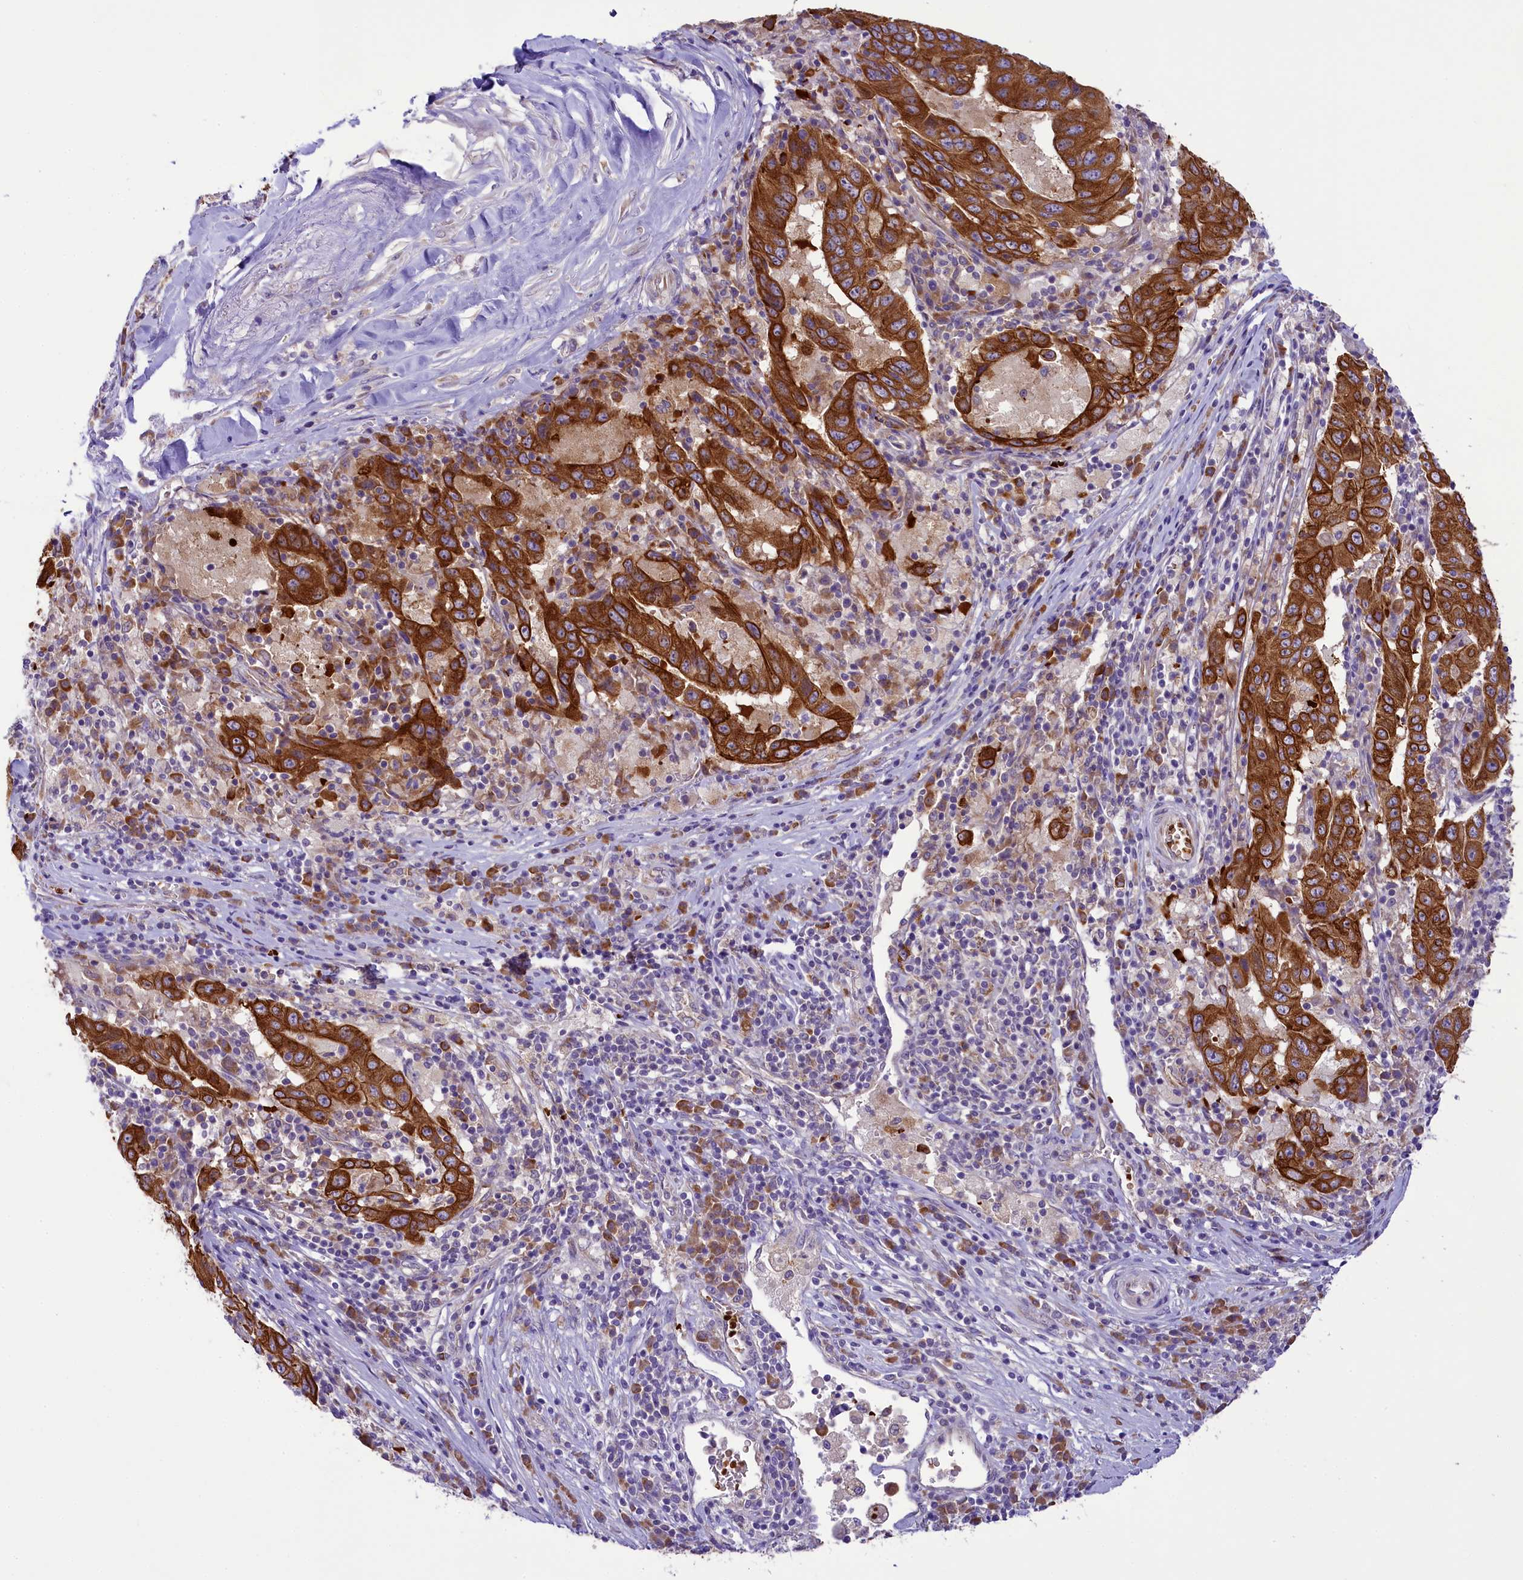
{"staining": {"intensity": "strong", "quantity": ">75%", "location": "cytoplasmic/membranous"}, "tissue": "pancreatic cancer", "cell_type": "Tumor cells", "image_type": "cancer", "snomed": [{"axis": "morphology", "description": "Adenocarcinoma, NOS"}, {"axis": "topography", "description": "Pancreas"}], "caption": "Protein staining by immunohistochemistry (IHC) reveals strong cytoplasmic/membranous positivity in approximately >75% of tumor cells in pancreatic adenocarcinoma.", "gene": "LARP4", "patient": {"sex": "male", "age": 63}}